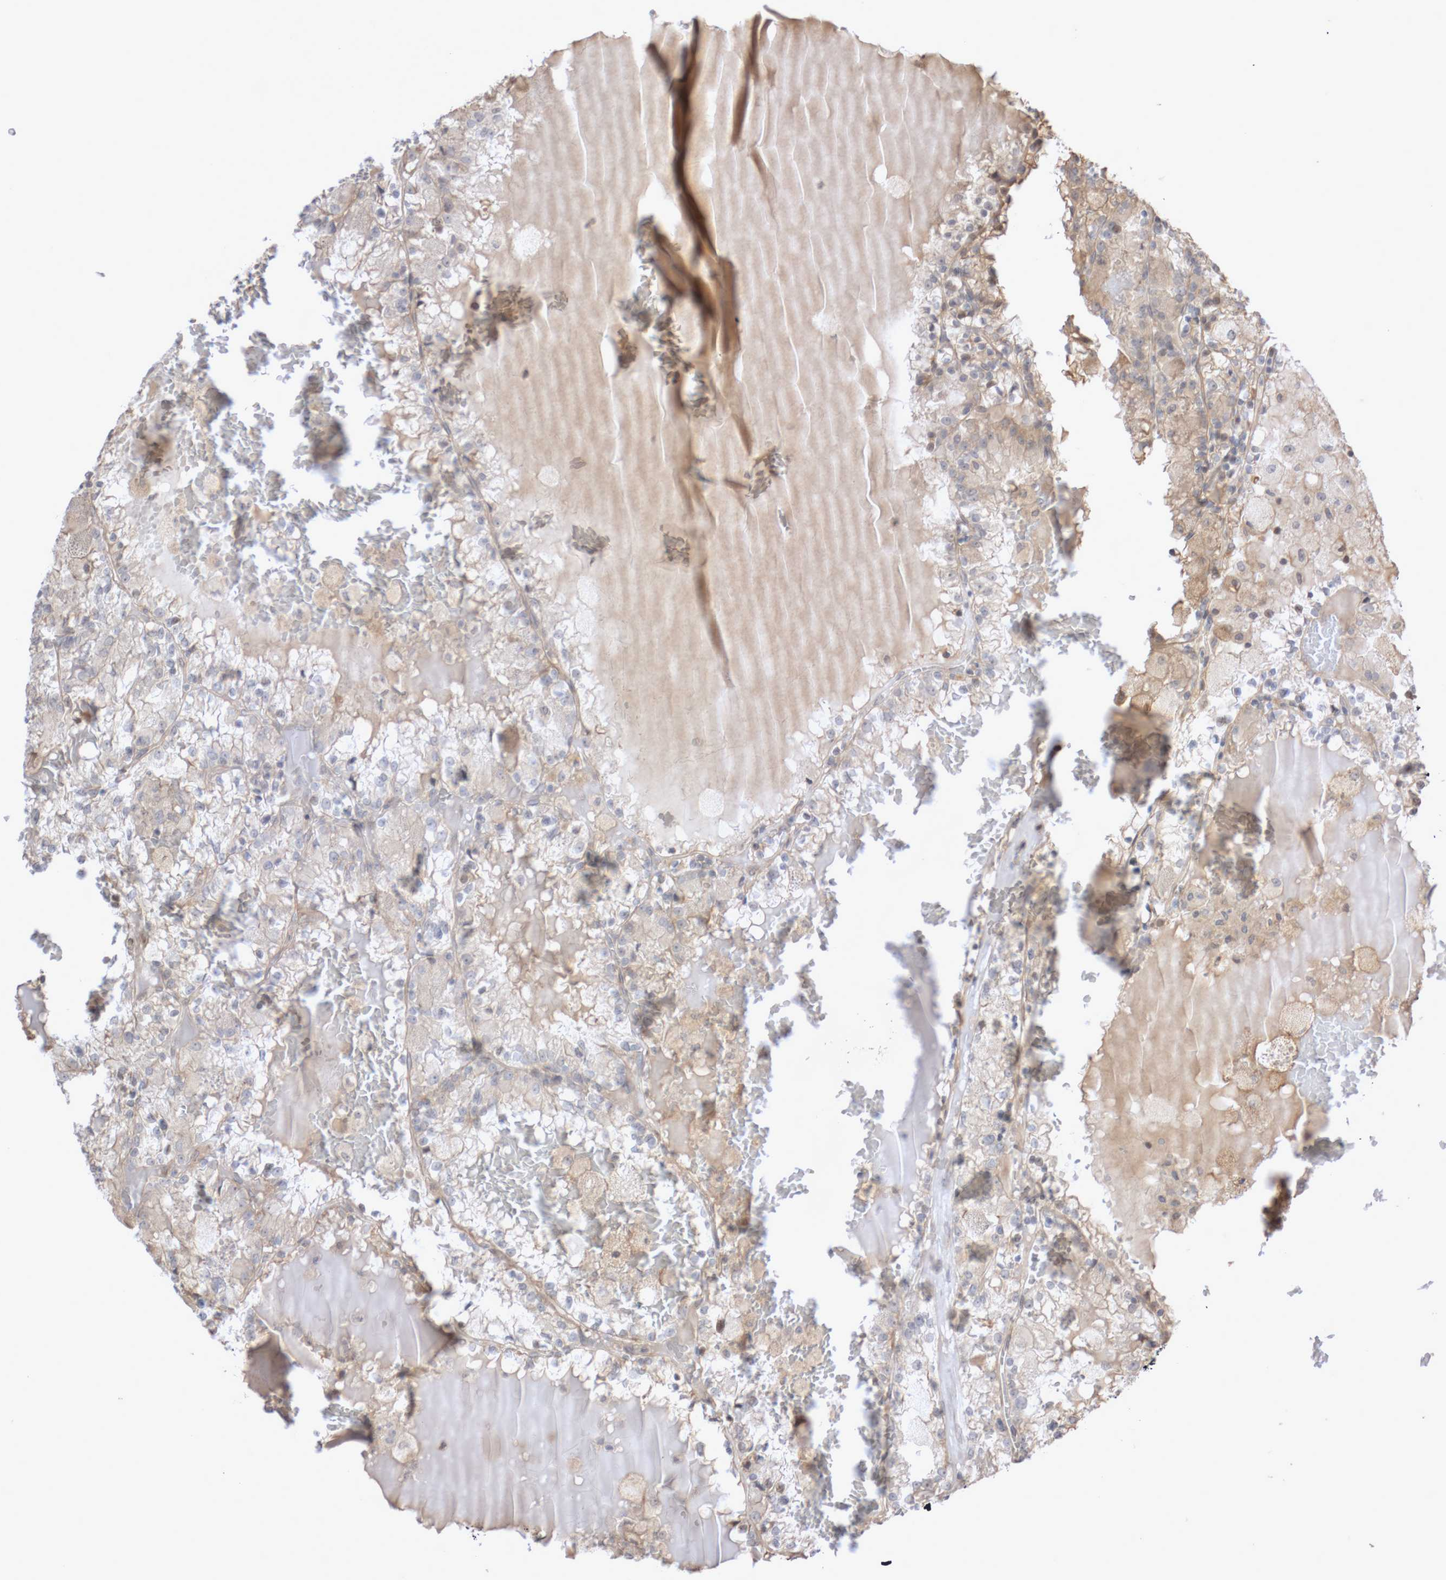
{"staining": {"intensity": "negative", "quantity": "none", "location": "none"}, "tissue": "renal cancer", "cell_type": "Tumor cells", "image_type": "cancer", "snomed": [{"axis": "morphology", "description": "Adenocarcinoma, NOS"}, {"axis": "topography", "description": "Kidney"}], "caption": "Renal adenocarcinoma stained for a protein using immunohistochemistry (IHC) shows no positivity tumor cells.", "gene": "DPH7", "patient": {"sex": "female", "age": 56}}